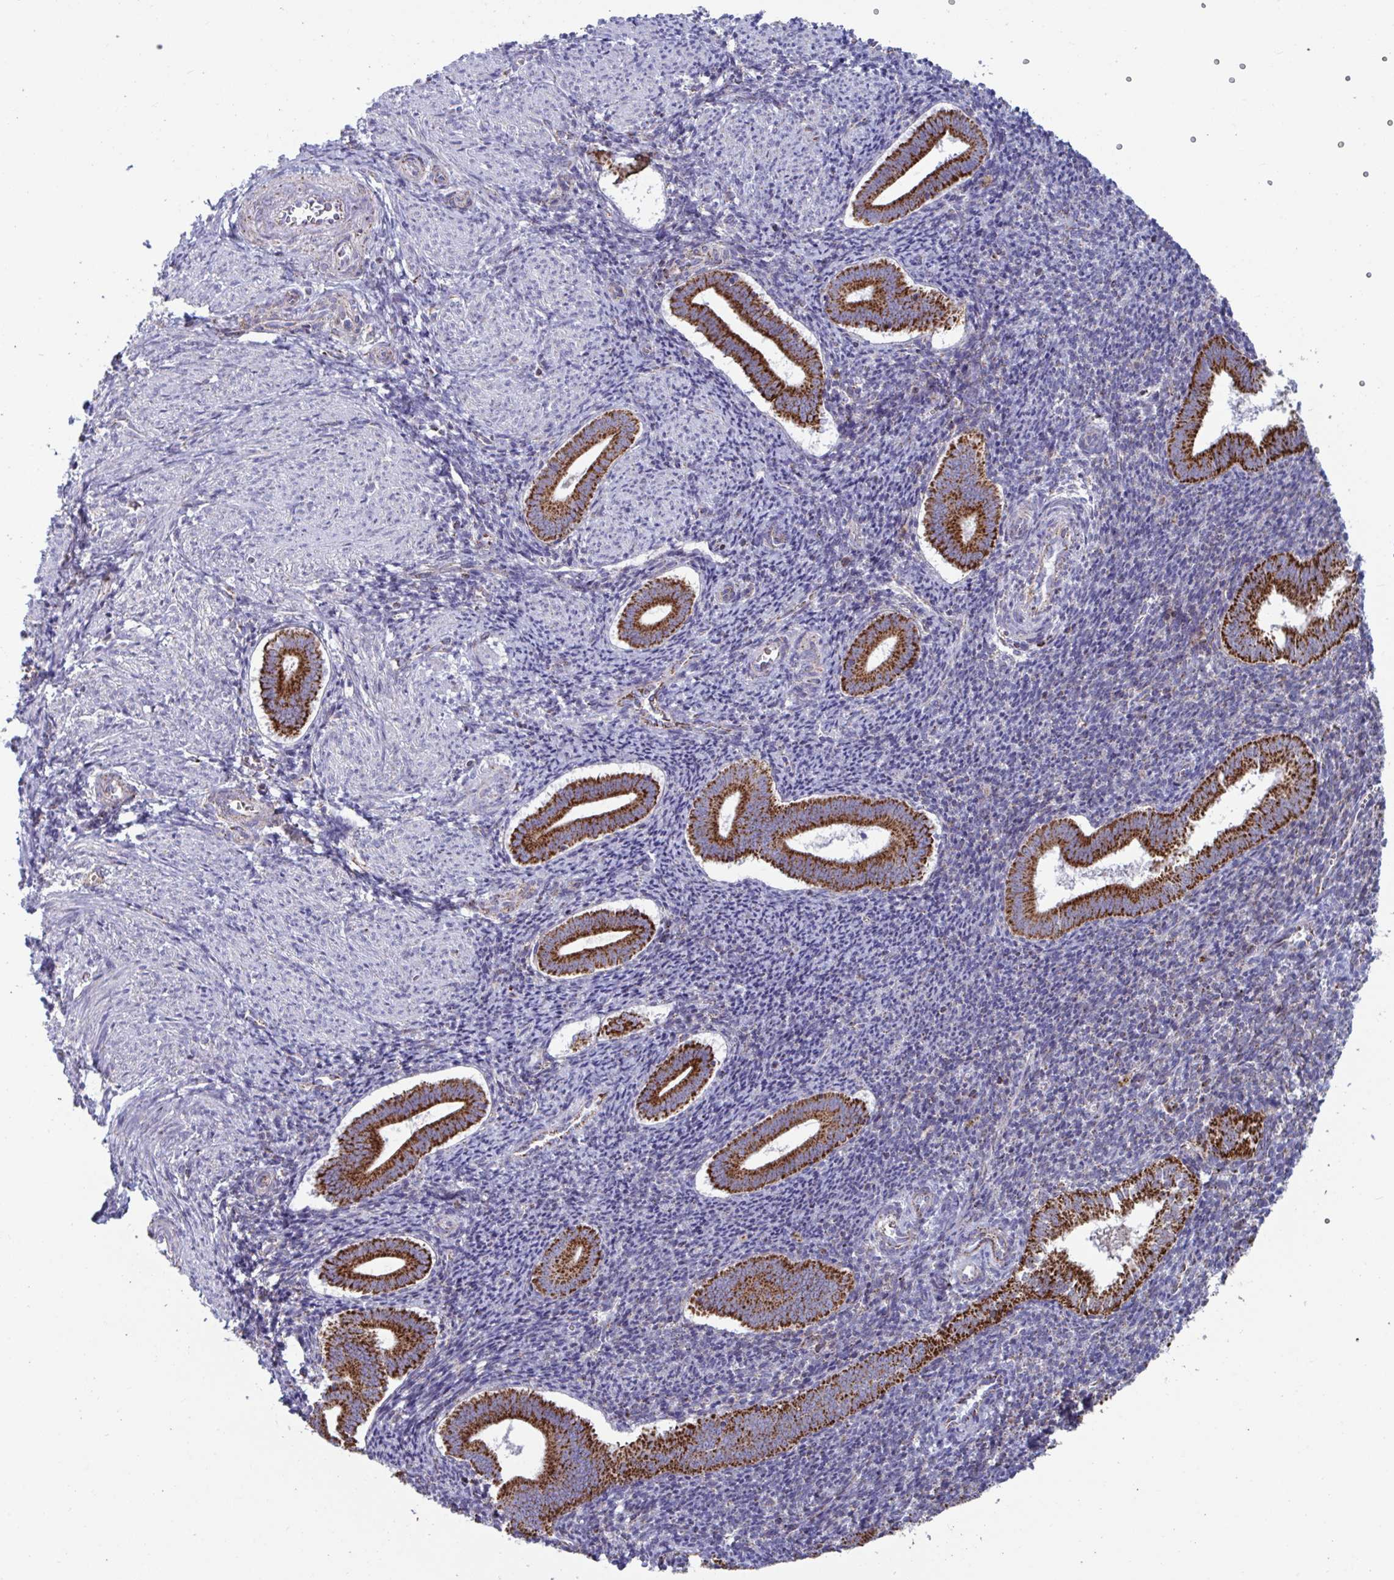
{"staining": {"intensity": "weak", "quantity": "<25%", "location": "cytoplasmic/membranous"}, "tissue": "endometrium", "cell_type": "Cells in endometrial stroma", "image_type": "normal", "snomed": [{"axis": "morphology", "description": "Normal tissue, NOS"}, {"axis": "topography", "description": "Endometrium"}], "caption": "This is a histopathology image of immunohistochemistry (IHC) staining of benign endometrium, which shows no expression in cells in endometrial stroma. (IHC, brightfield microscopy, high magnification).", "gene": "BCAT2", "patient": {"sex": "female", "age": 25}}